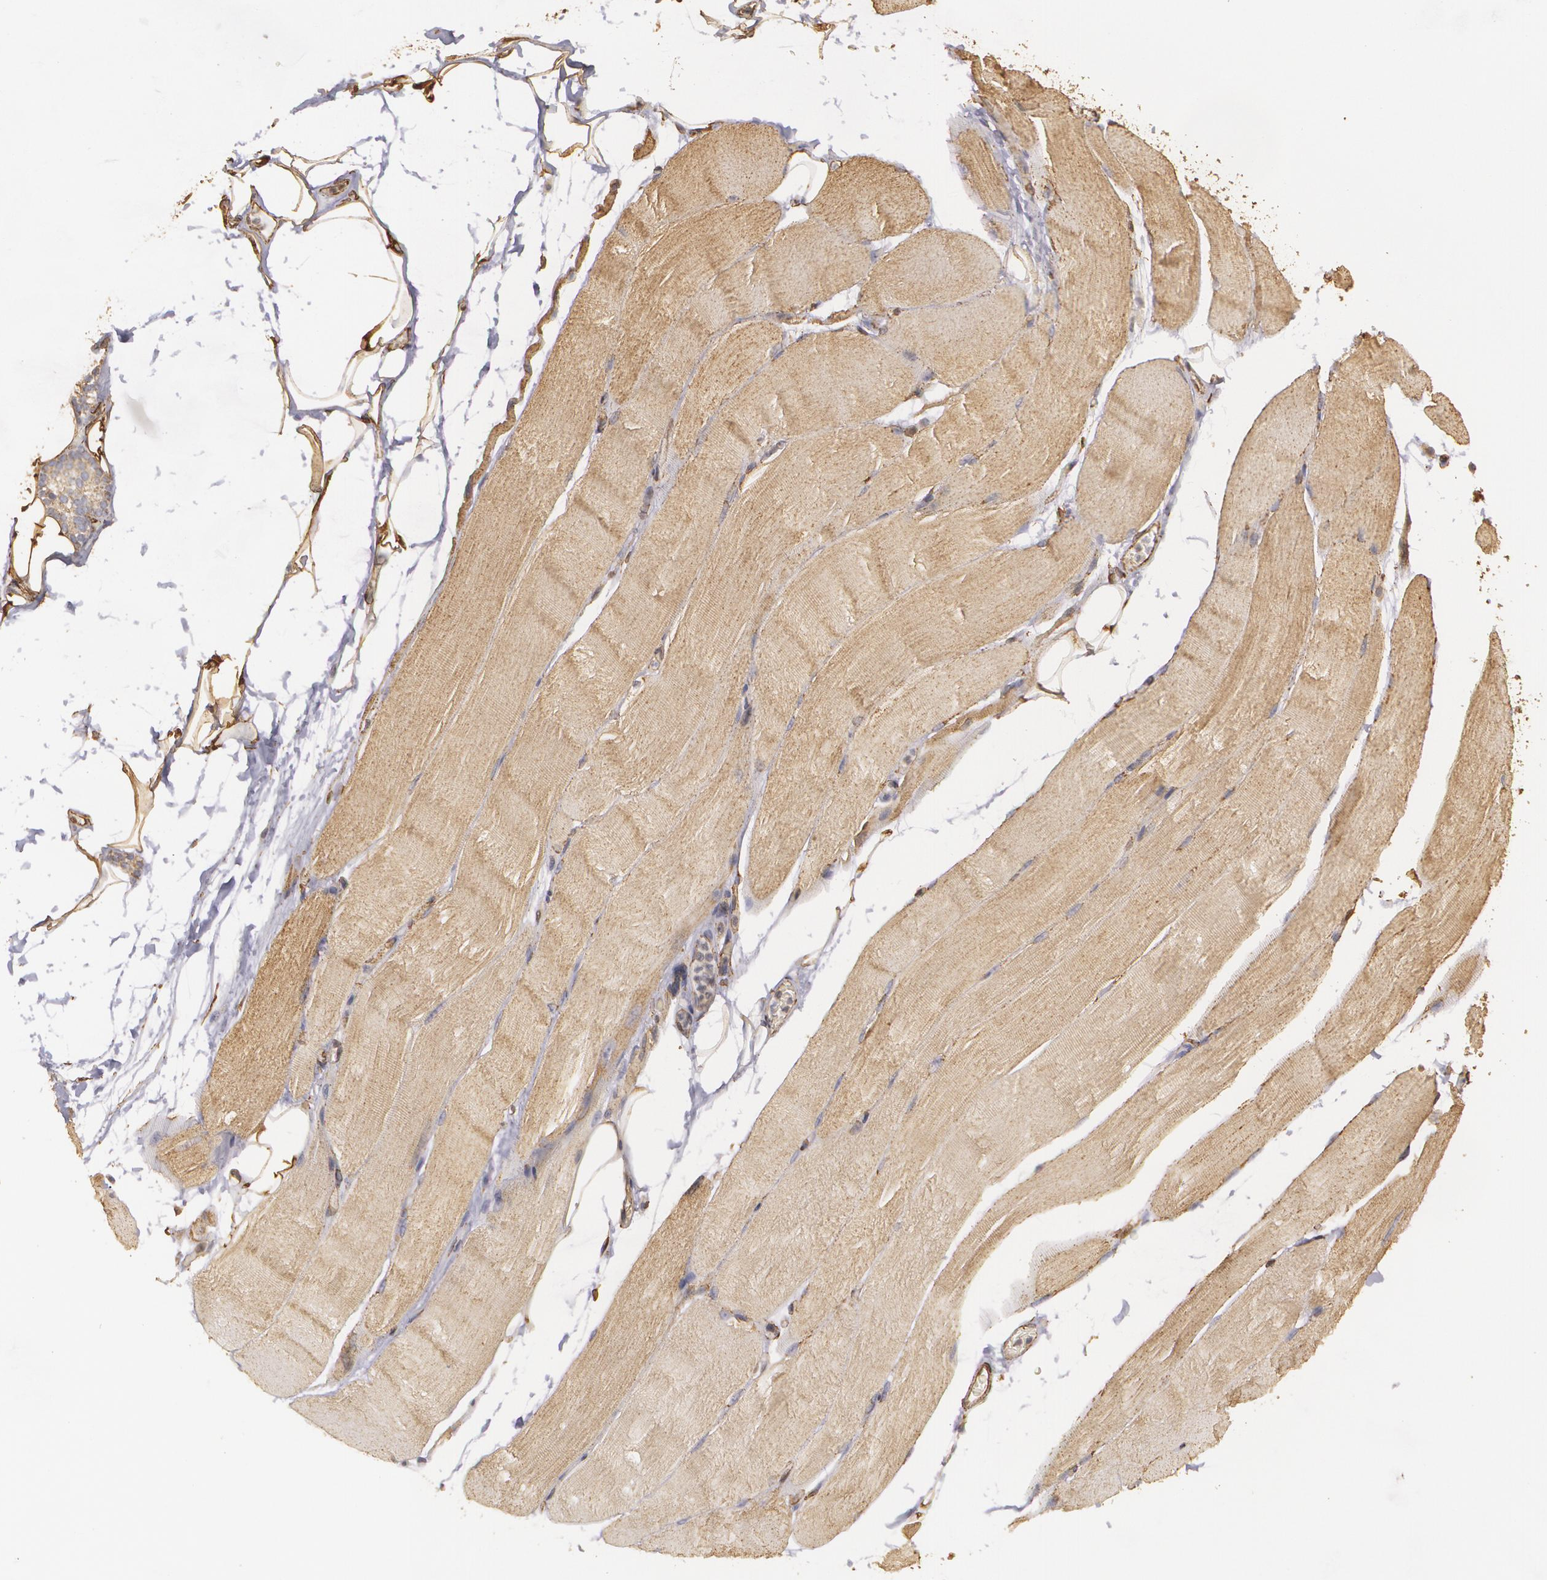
{"staining": {"intensity": "moderate", "quantity": ">75%", "location": "cytoplasmic/membranous"}, "tissue": "skeletal muscle", "cell_type": "Myocytes", "image_type": "normal", "snomed": [{"axis": "morphology", "description": "Normal tissue, NOS"}, {"axis": "topography", "description": "Skeletal muscle"}, {"axis": "topography", "description": "Parathyroid gland"}], "caption": "High-power microscopy captured an IHC image of unremarkable skeletal muscle, revealing moderate cytoplasmic/membranous staining in approximately >75% of myocytes.", "gene": "CYB5R3", "patient": {"sex": "female", "age": 37}}